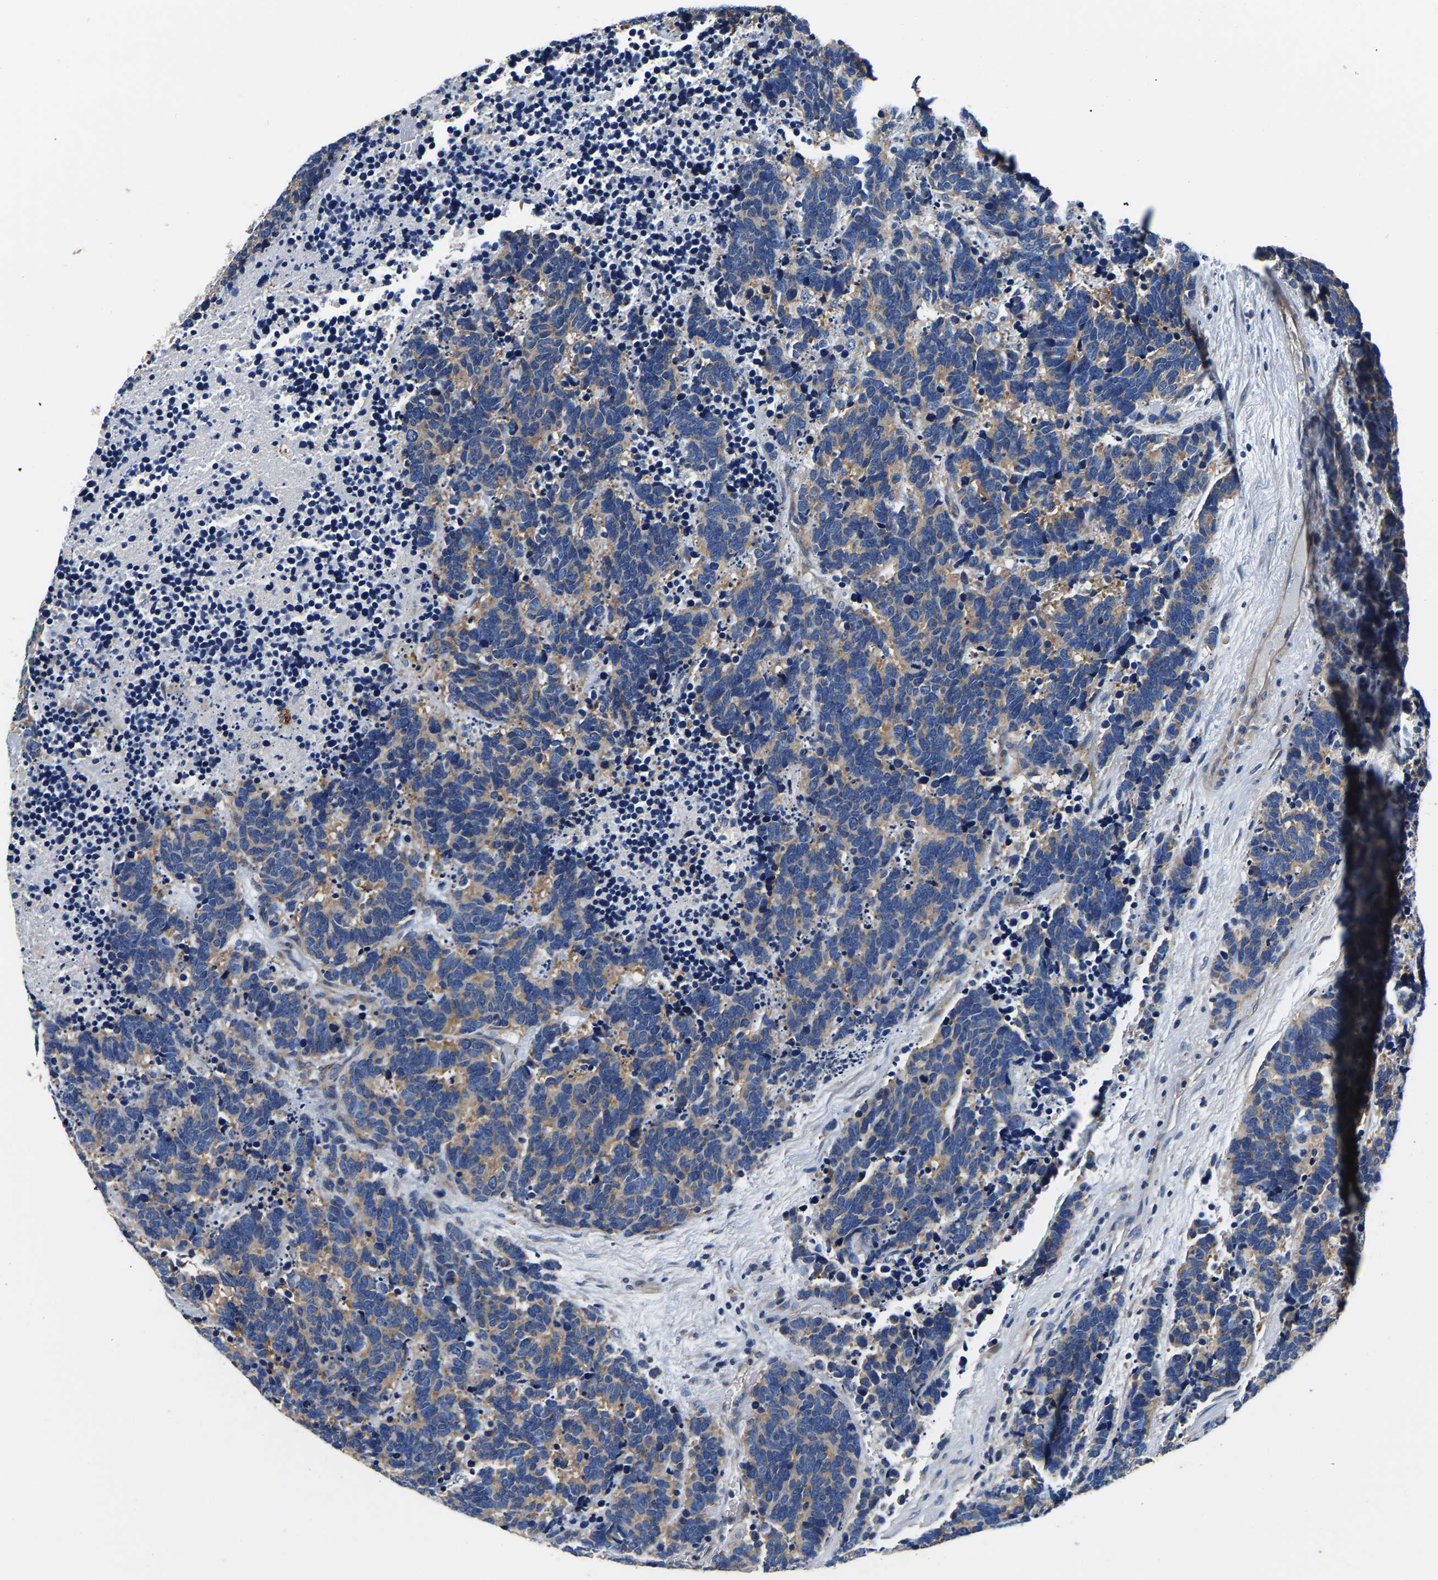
{"staining": {"intensity": "weak", "quantity": ">75%", "location": "cytoplasmic/membranous"}, "tissue": "carcinoid", "cell_type": "Tumor cells", "image_type": "cancer", "snomed": [{"axis": "morphology", "description": "Carcinoma, NOS"}, {"axis": "morphology", "description": "Carcinoid, malignant, NOS"}, {"axis": "topography", "description": "Urinary bladder"}], "caption": "A photomicrograph showing weak cytoplasmic/membranous staining in approximately >75% of tumor cells in malignant carcinoid, as visualized by brown immunohistochemical staining.", "gene": "SH3GLB1", "patient": {"sex": "male", "age": 57}}